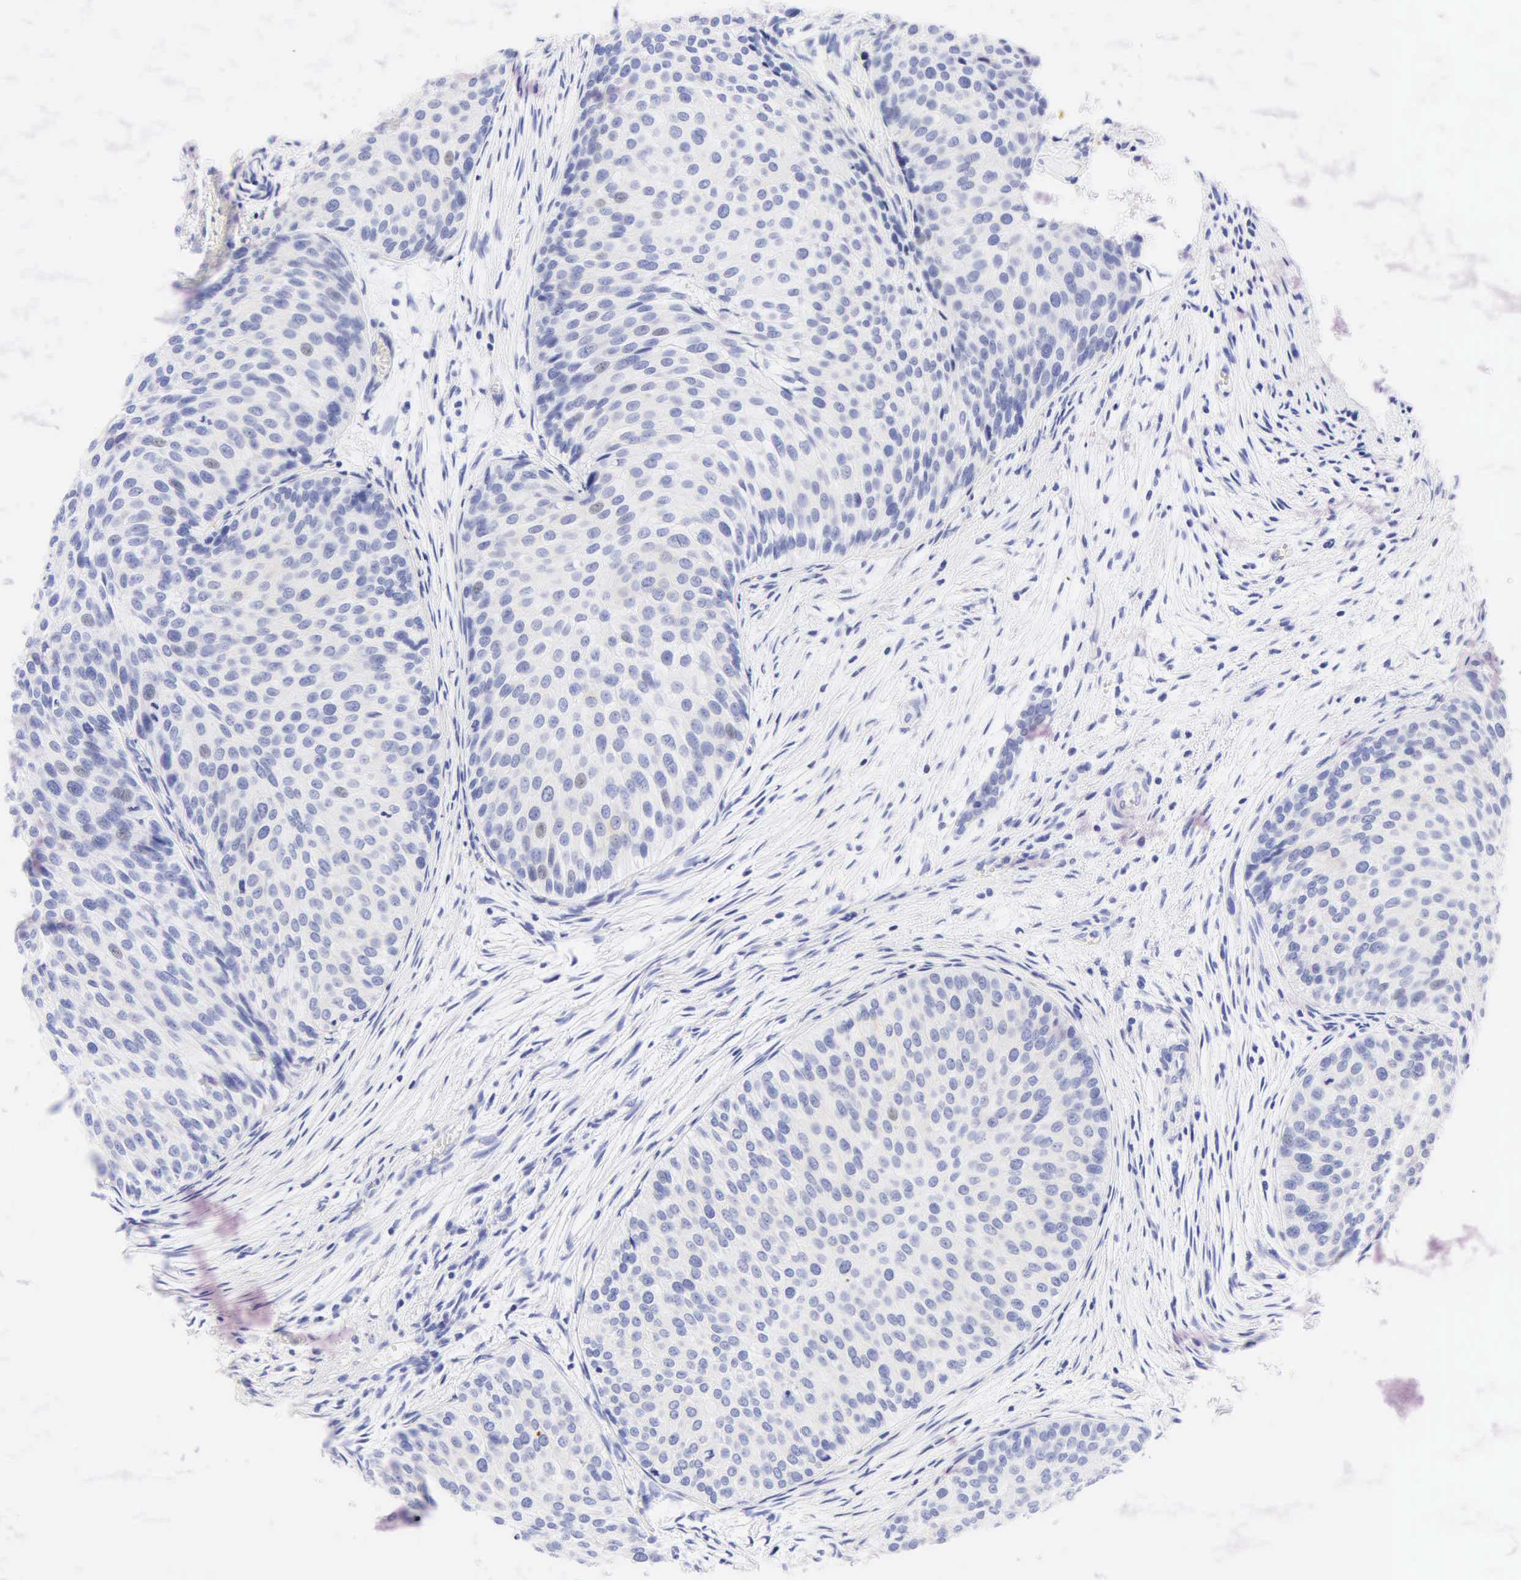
{"staining": {"intensity": "negative", "quantity": "none", "location": "none"}, "tissue": "urothelial cancer", "cell_type": "Tumor cells", "image_type": "cancer", "snomed": [{"axis": "morphology", "description": "Urothelial carcinoma, Low grade"}, {"axis": "topography", "description": "Urinary bladder"}], "caption": "High power microscopy photomicrograph of an IHC image of low-grade urothelial carcinoma, revealing no significant expression in tumor cells. (Brightfield microscopy of DAB (3,3'-diaminobenzidine) immunohistochemistry at high magnification).", "gene": "KRT20", "patient": {"sex": "male", "age": 84}}